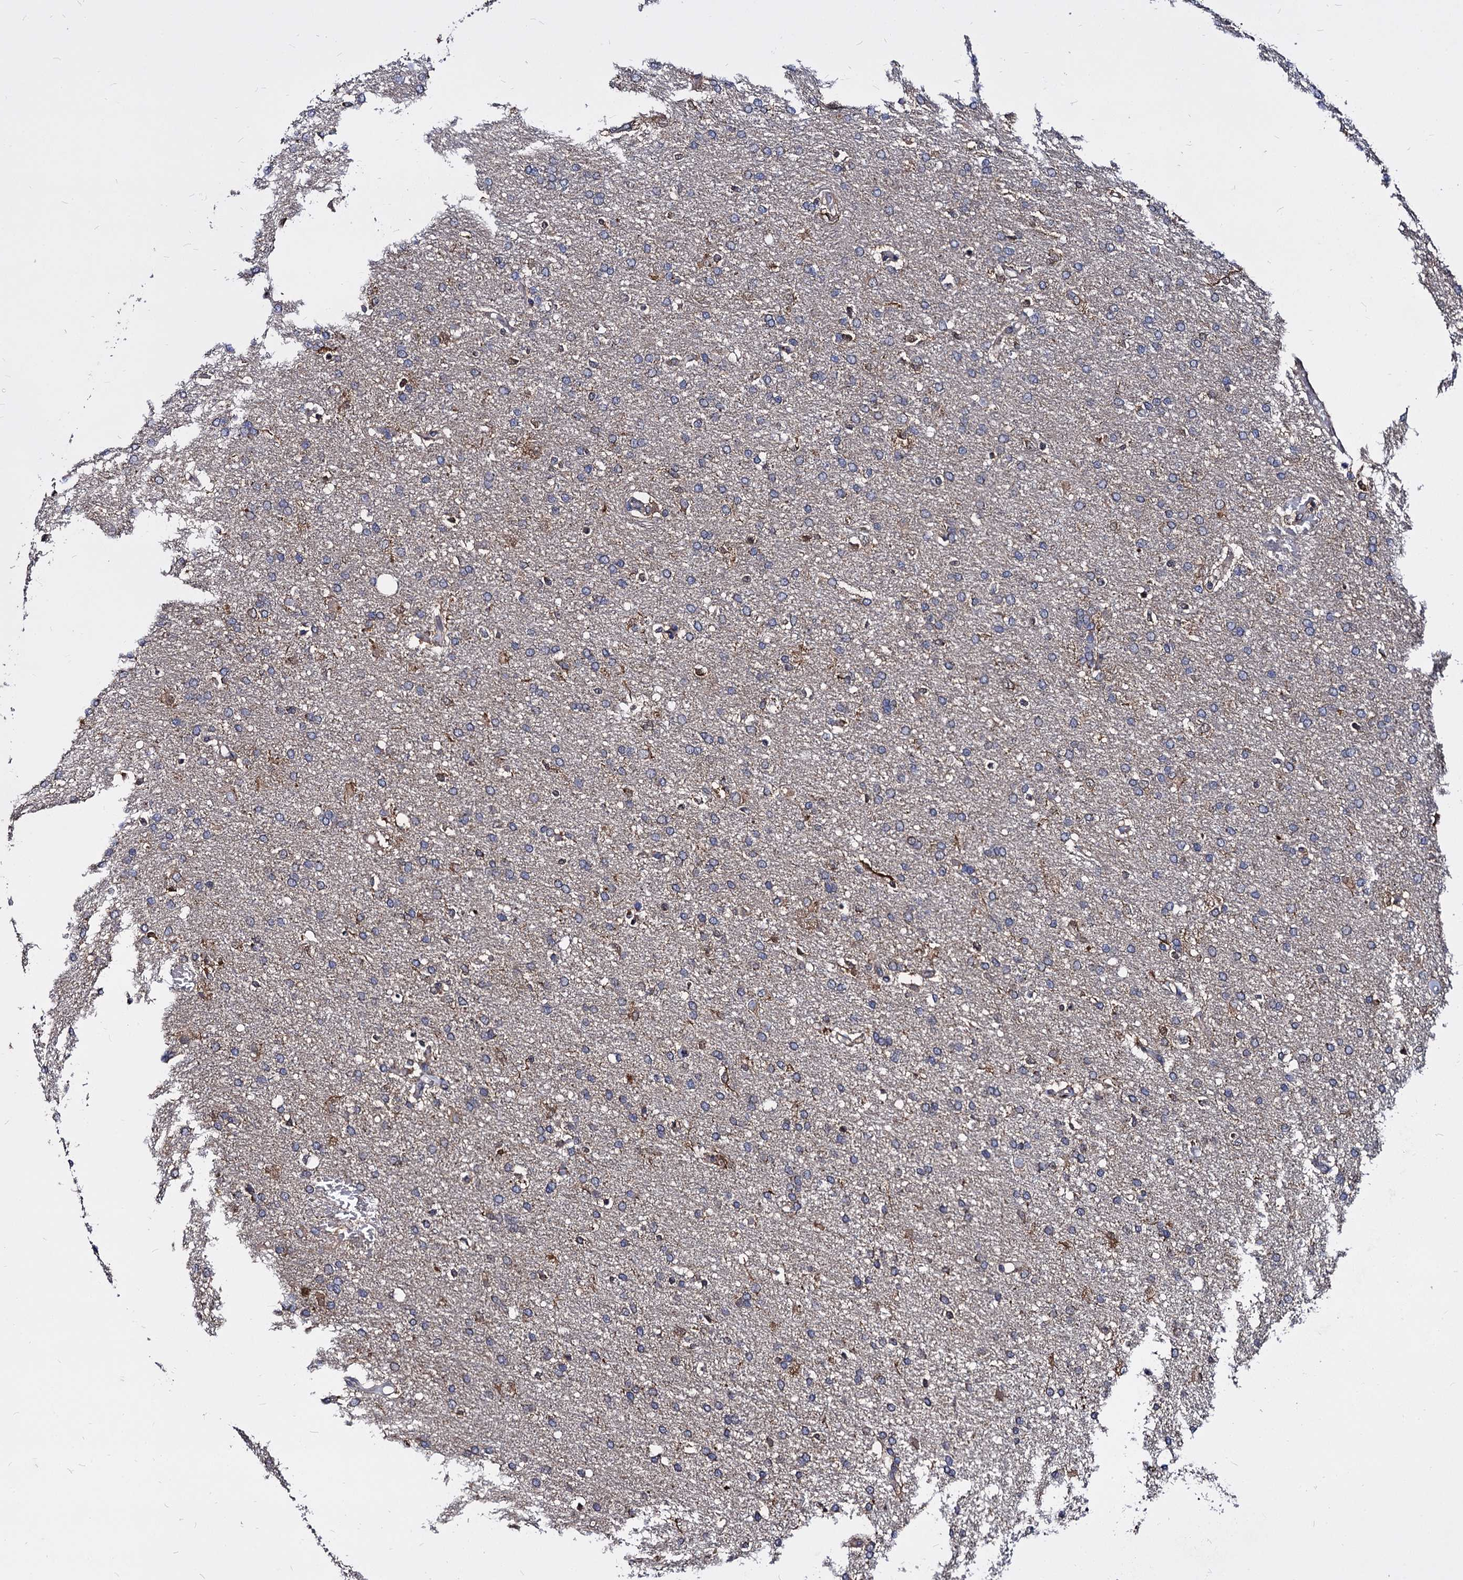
{"staining": {"intensity": "negative", "quantity": "none", "location": "none"}, "tissue": "glioma", "cell_type": "Tumor cells", "image_type": "cancer", "snomed": [{"axis": "morphology", "description": "Glioma, malignant, High grade"}, {"axis": "topography", "description": "Brain"}], "caption": "Image shows no protein staining in tumor cells of malignant glioma (high-grade) tissue. Brightfield microscopy of IHC stained with DAB (brown) and hematoxylin (blue), captured at high magnification.", "gene": "NME1", "patient": {"sex": "male", "age": 72}}